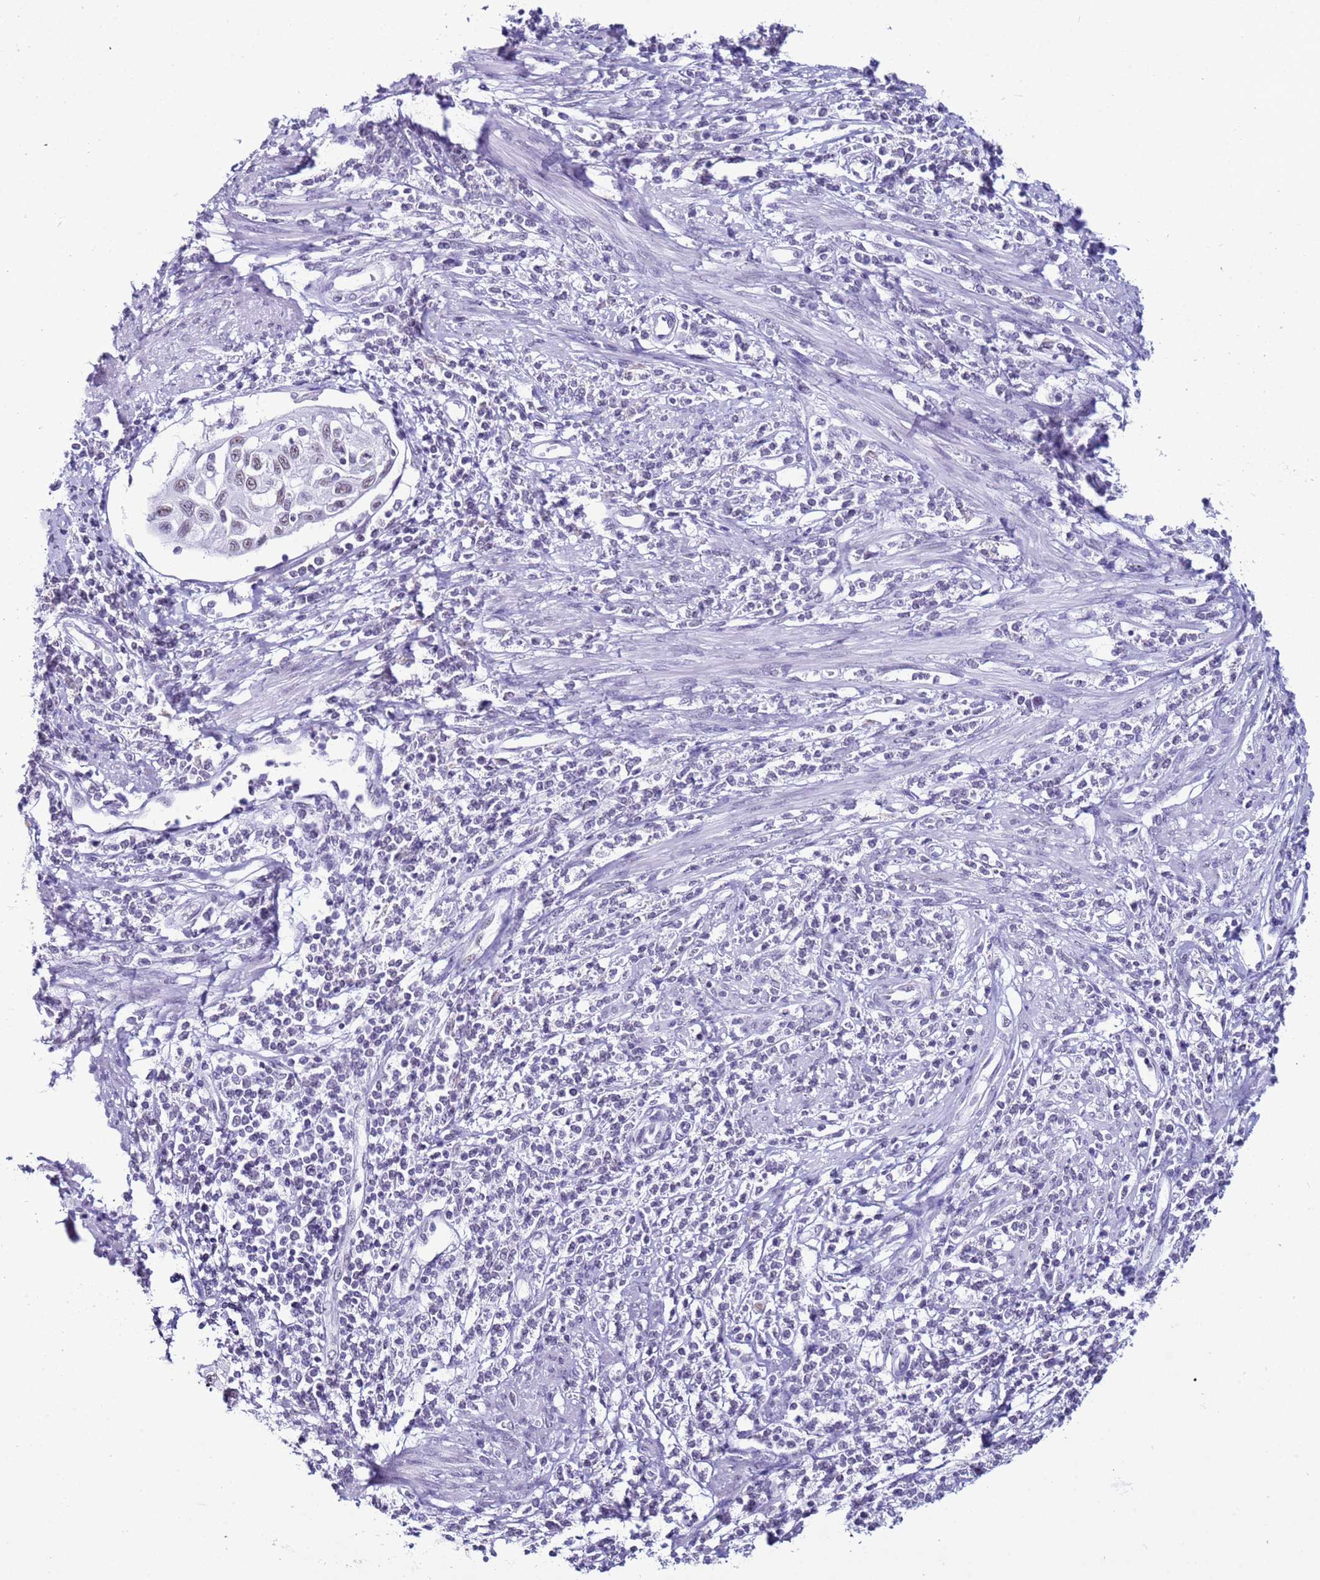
{"staining": {"intensity": "weak", "quantity": "25%-75%", "location": "nuclear"}, "tissue": "cervical cancer", "cell_type": "Tumor cells", "image_type": "cancer", "snomed": [{"axis": "morphology", "description": "Squamous cell carcinoma, NOS"}, {"axis": "topography", "description": "Cervix"}], "caption": "Tumor cells reveal low levels of weak nuclear positivity in about 25%-75% of cells in squamous cell carcinoma (cervical).", "gene": "DHX15", "patient": {"sex": "female", "age": 70}}